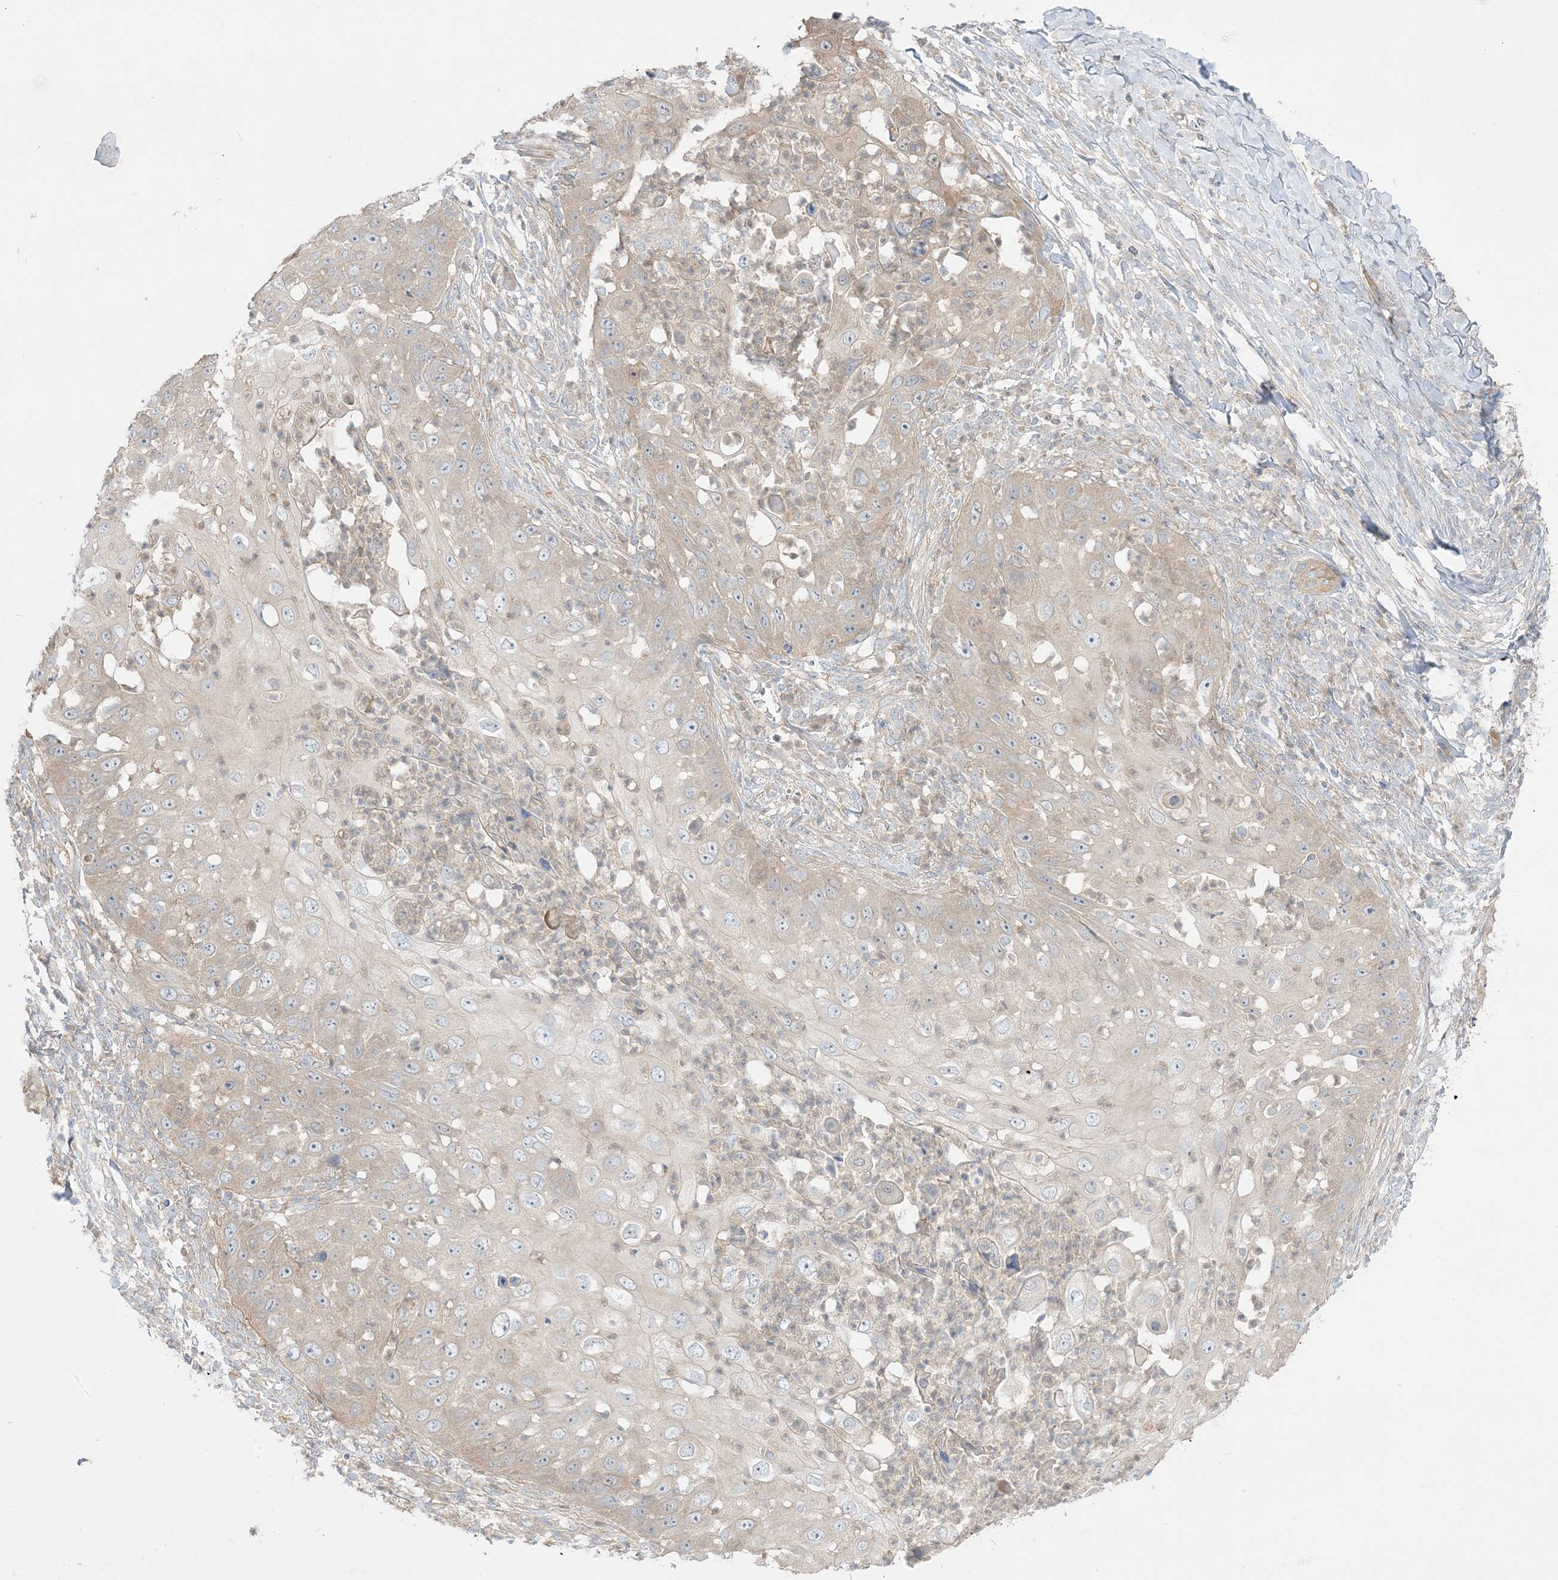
{"staining": {"intensity": "weak", "quantity": "<25%", "location": "cytoplasmic/membranous"}, "tissue": "skin cancer", "cell_type": "Tumor cells", "image_type": "cancer", "snomed": [{"axis": "morphology", "description": "Squamous cell carcinoma, NOS"}, {"axis": "topography", "description": "Skin"}], "caption": "Human skin cancer stained for a protein using immunohistochemistry (IHC) shows no staining in tumor cells.", "gene": "ARHGEF9", "patient": {"sex": "female", "age": 44}}